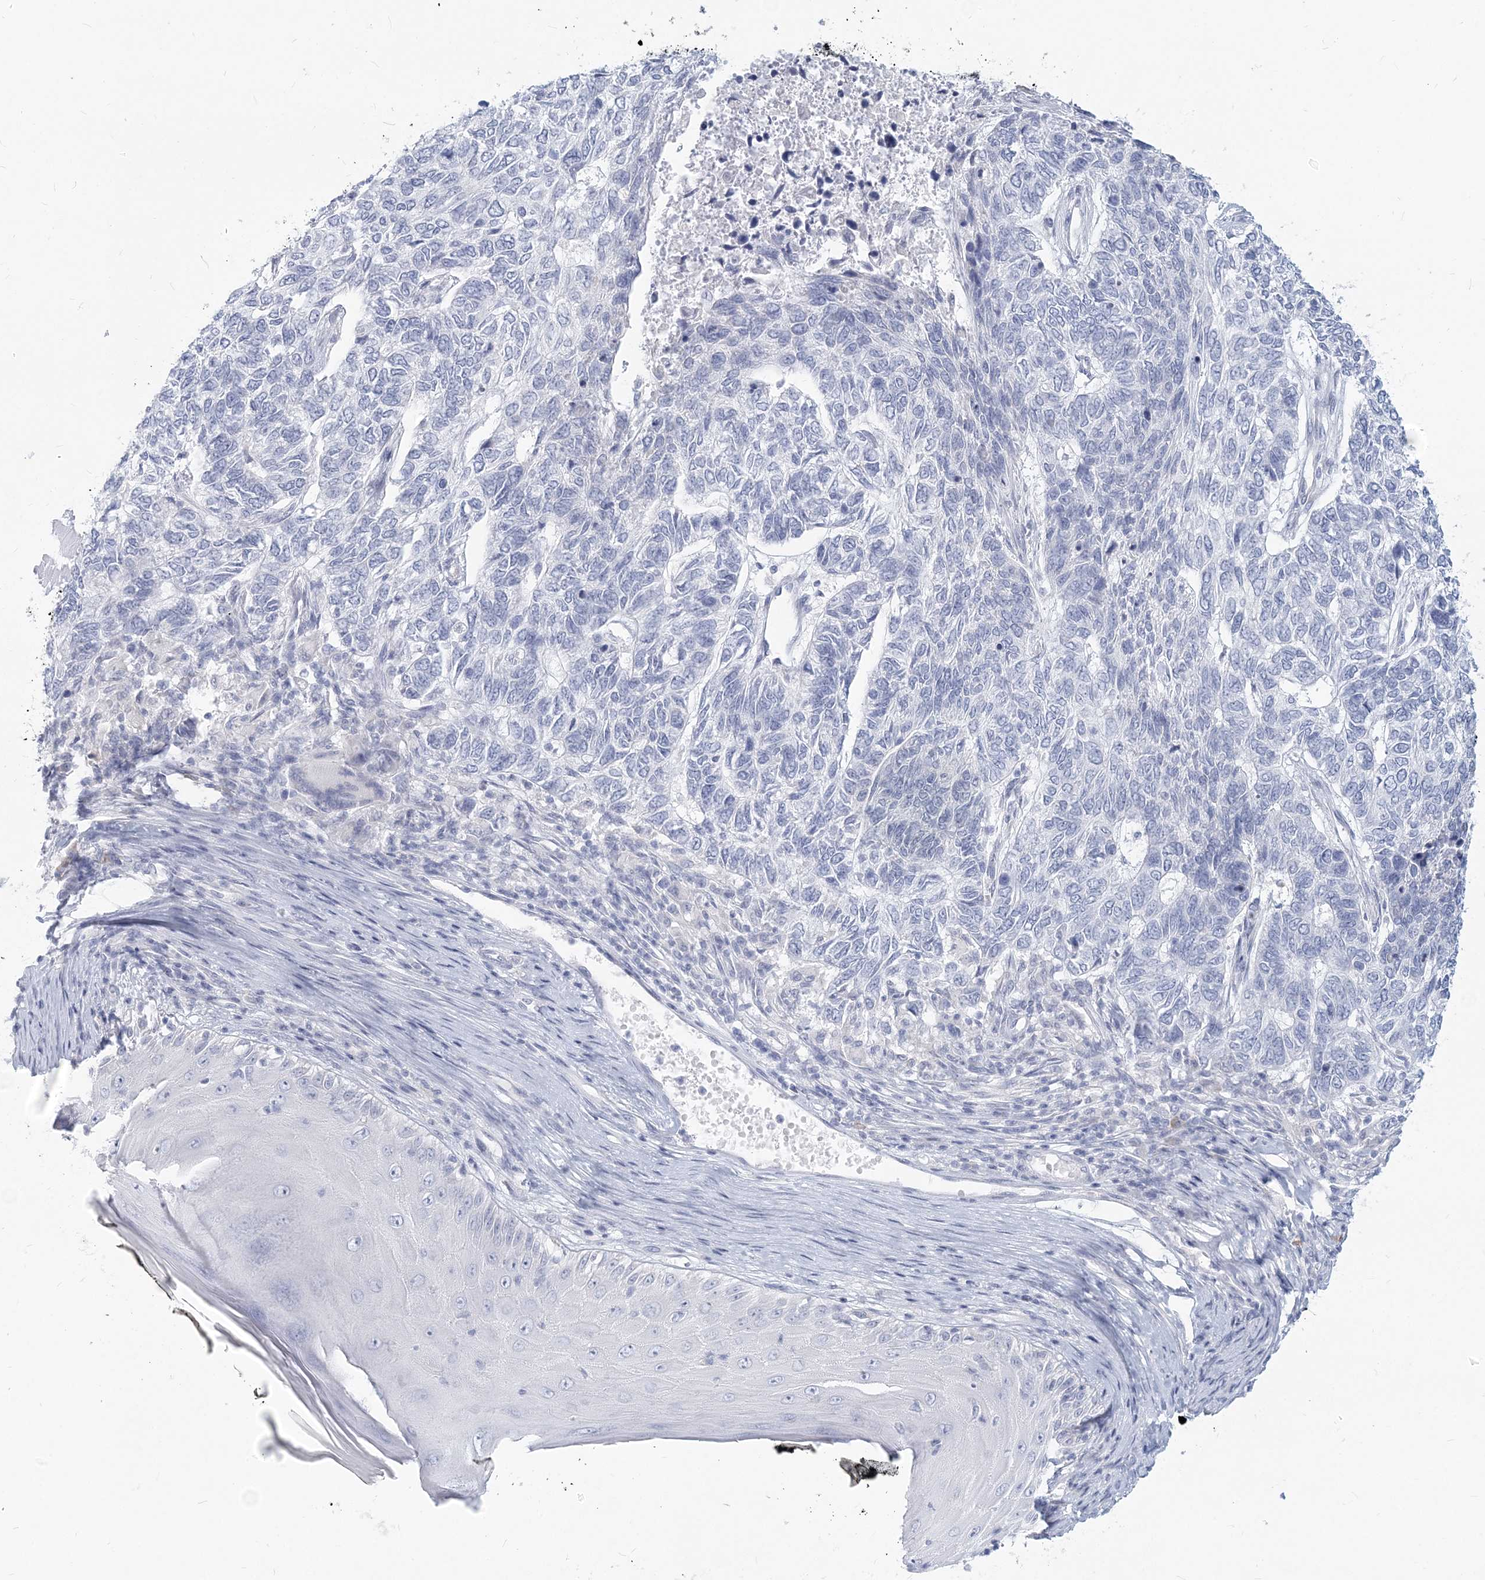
{"staining": {"intensity": "negative", "quantity": "none", "location": "none"}, "tissue": "skin cancer", "cell_type": "Tumor cells", "image_type": "cancer", "snomed": [{"axis": "morphology", "description": "Basal cell carcinoma"}, {"axis": "topography", "description": "Skin"}], "caption": "There is no significant staining in tumor cells of skin basal cell carcinoma.", "gene": "CSN1S1", "patient": {"sex": "female", "age": 65}}